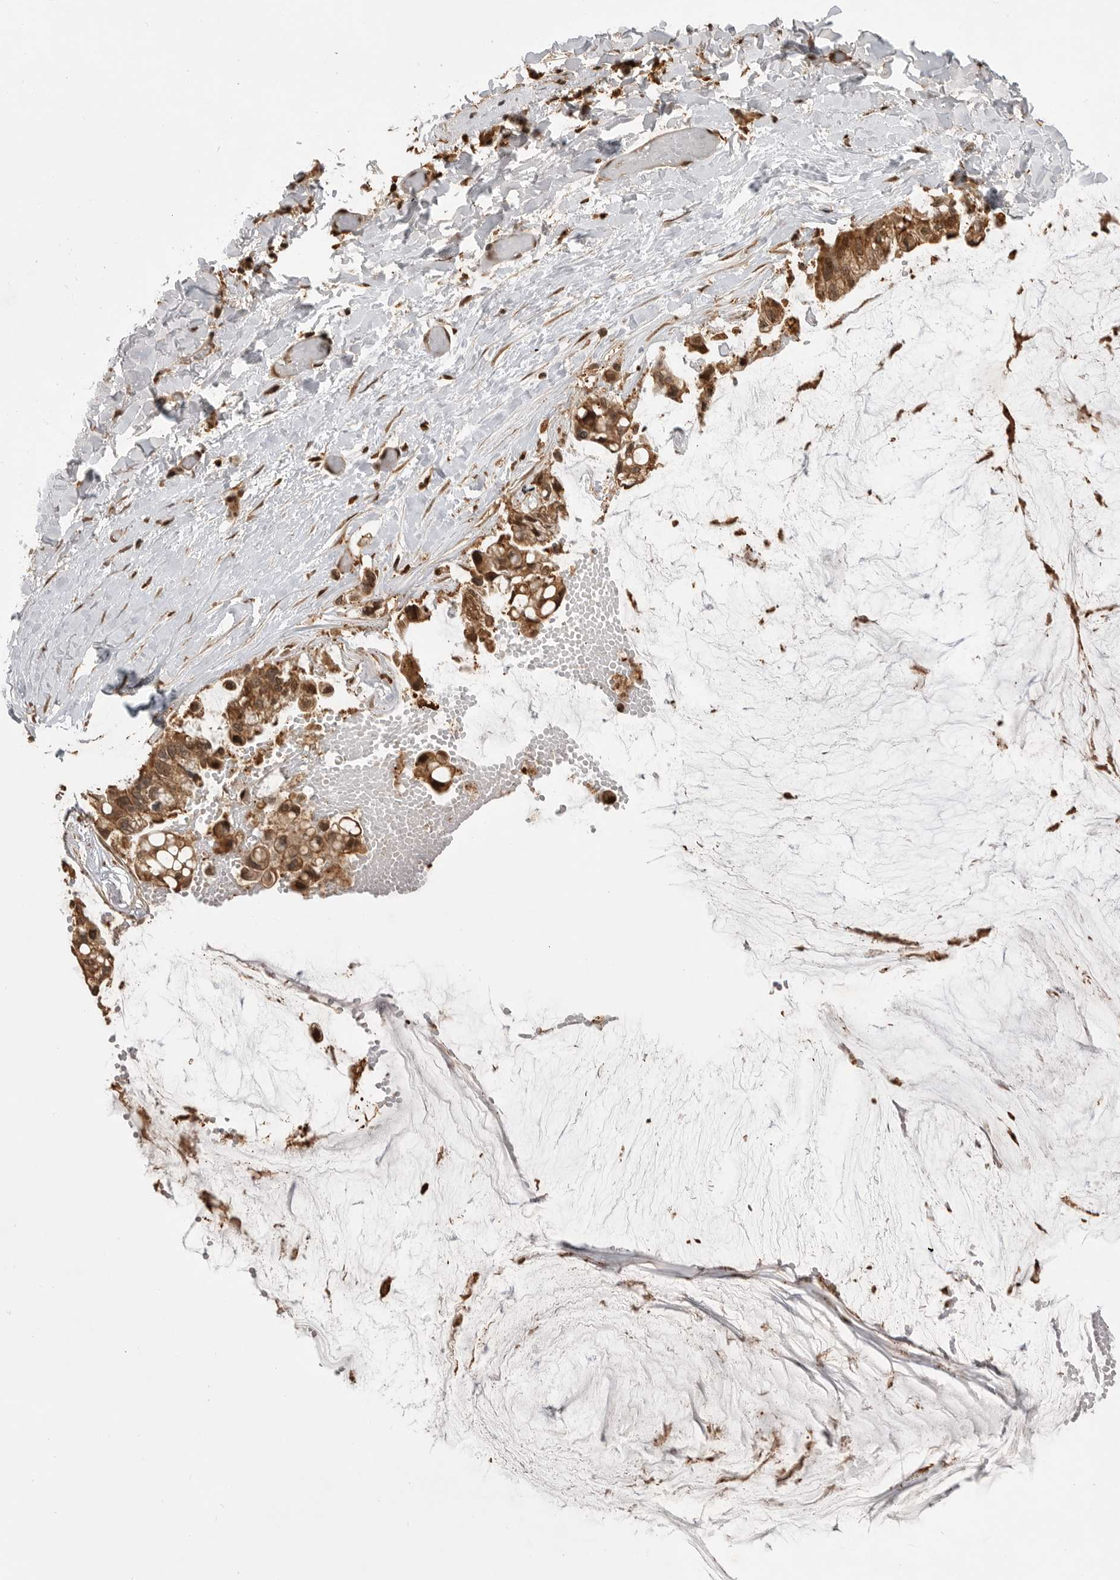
{"staining": {"intensity": "moderate", "quantity": ">75%", "location": "cytoplasmic/membranous,nuclear"}, "tissue": "ovarian cancer", "cell_type": "Tumor cells", "image_type": "cancer", "snomed": [{"axis": "morphology", "description": "Cystadenocarcinoma, mucinous, NOS"}, {"axis": "topography", "description": "Ovary"}], "caption": "Ovarian cancer (mucinous cystadenocarcinoma) was stained to show a protein in brown. There is medium levels of moderate cytoplasmic/membranous and nuclear positivity in approximately >75% of tumor cells.", "gene": "BMP2K", "patient": {"sex": "female", "age": 39}}